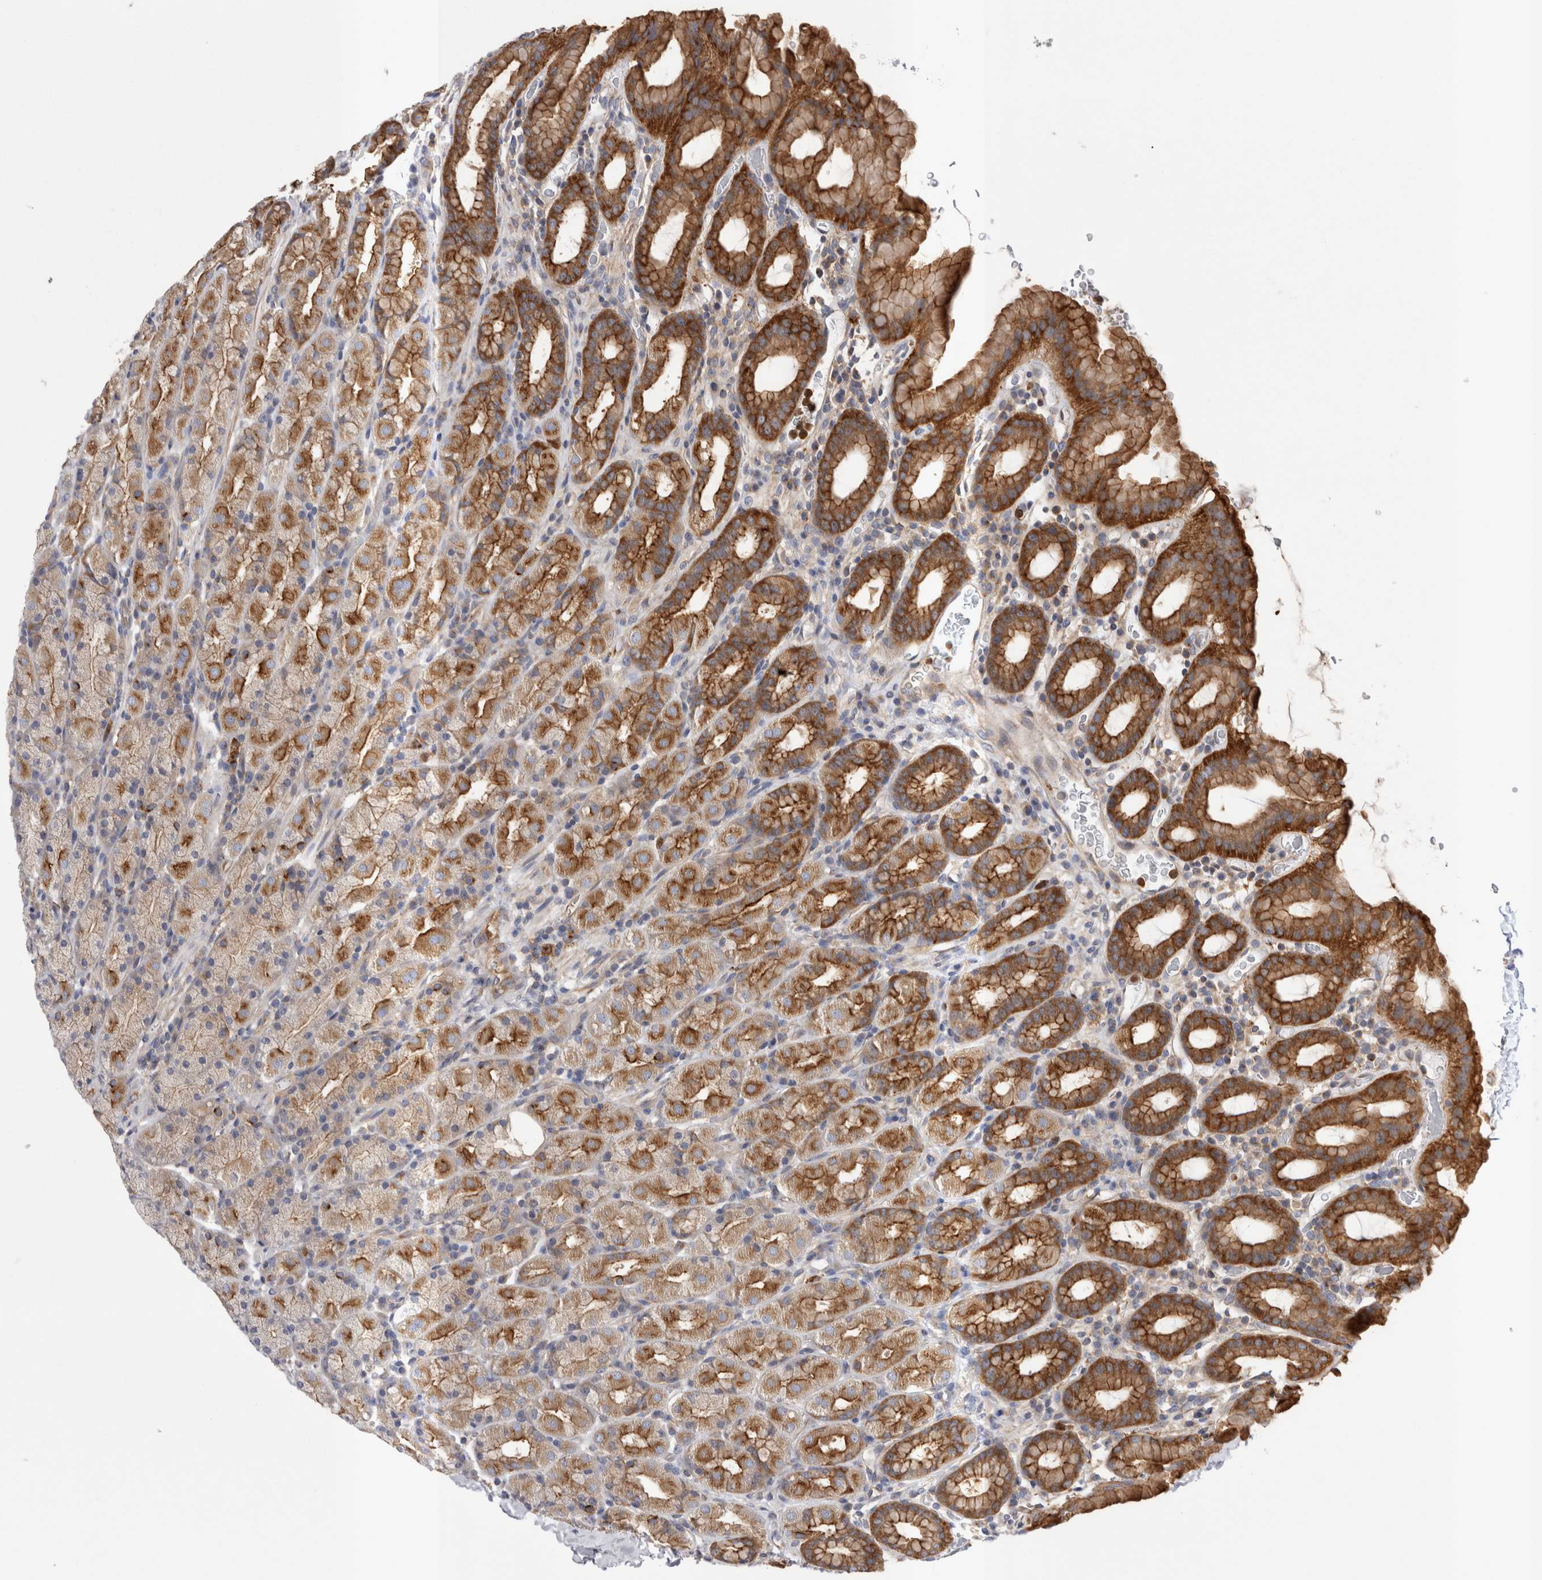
{"staining": {"intensity": "strong", "quantity": ">75%", "location": "cytoplasmic/membranous"}, "tissue": "stomach", "cell_type": "Glandular cells", "image_type": "normal", "snomed": [{"axis": "morphology", "description": "Normal tissue, NOS"}, {"axis": "topography", "description": "Stomach, upper"}], "caption": "Brown immunohistochemical staining in normal human stomach exhibits strong cytoplasmic/membranous staining in about >75% of glandular cells. (IHC, brightfield microscopy, high magnification).", "gene": "RAB11FIP1", "patient": {"sex": "male", "age": 68}}